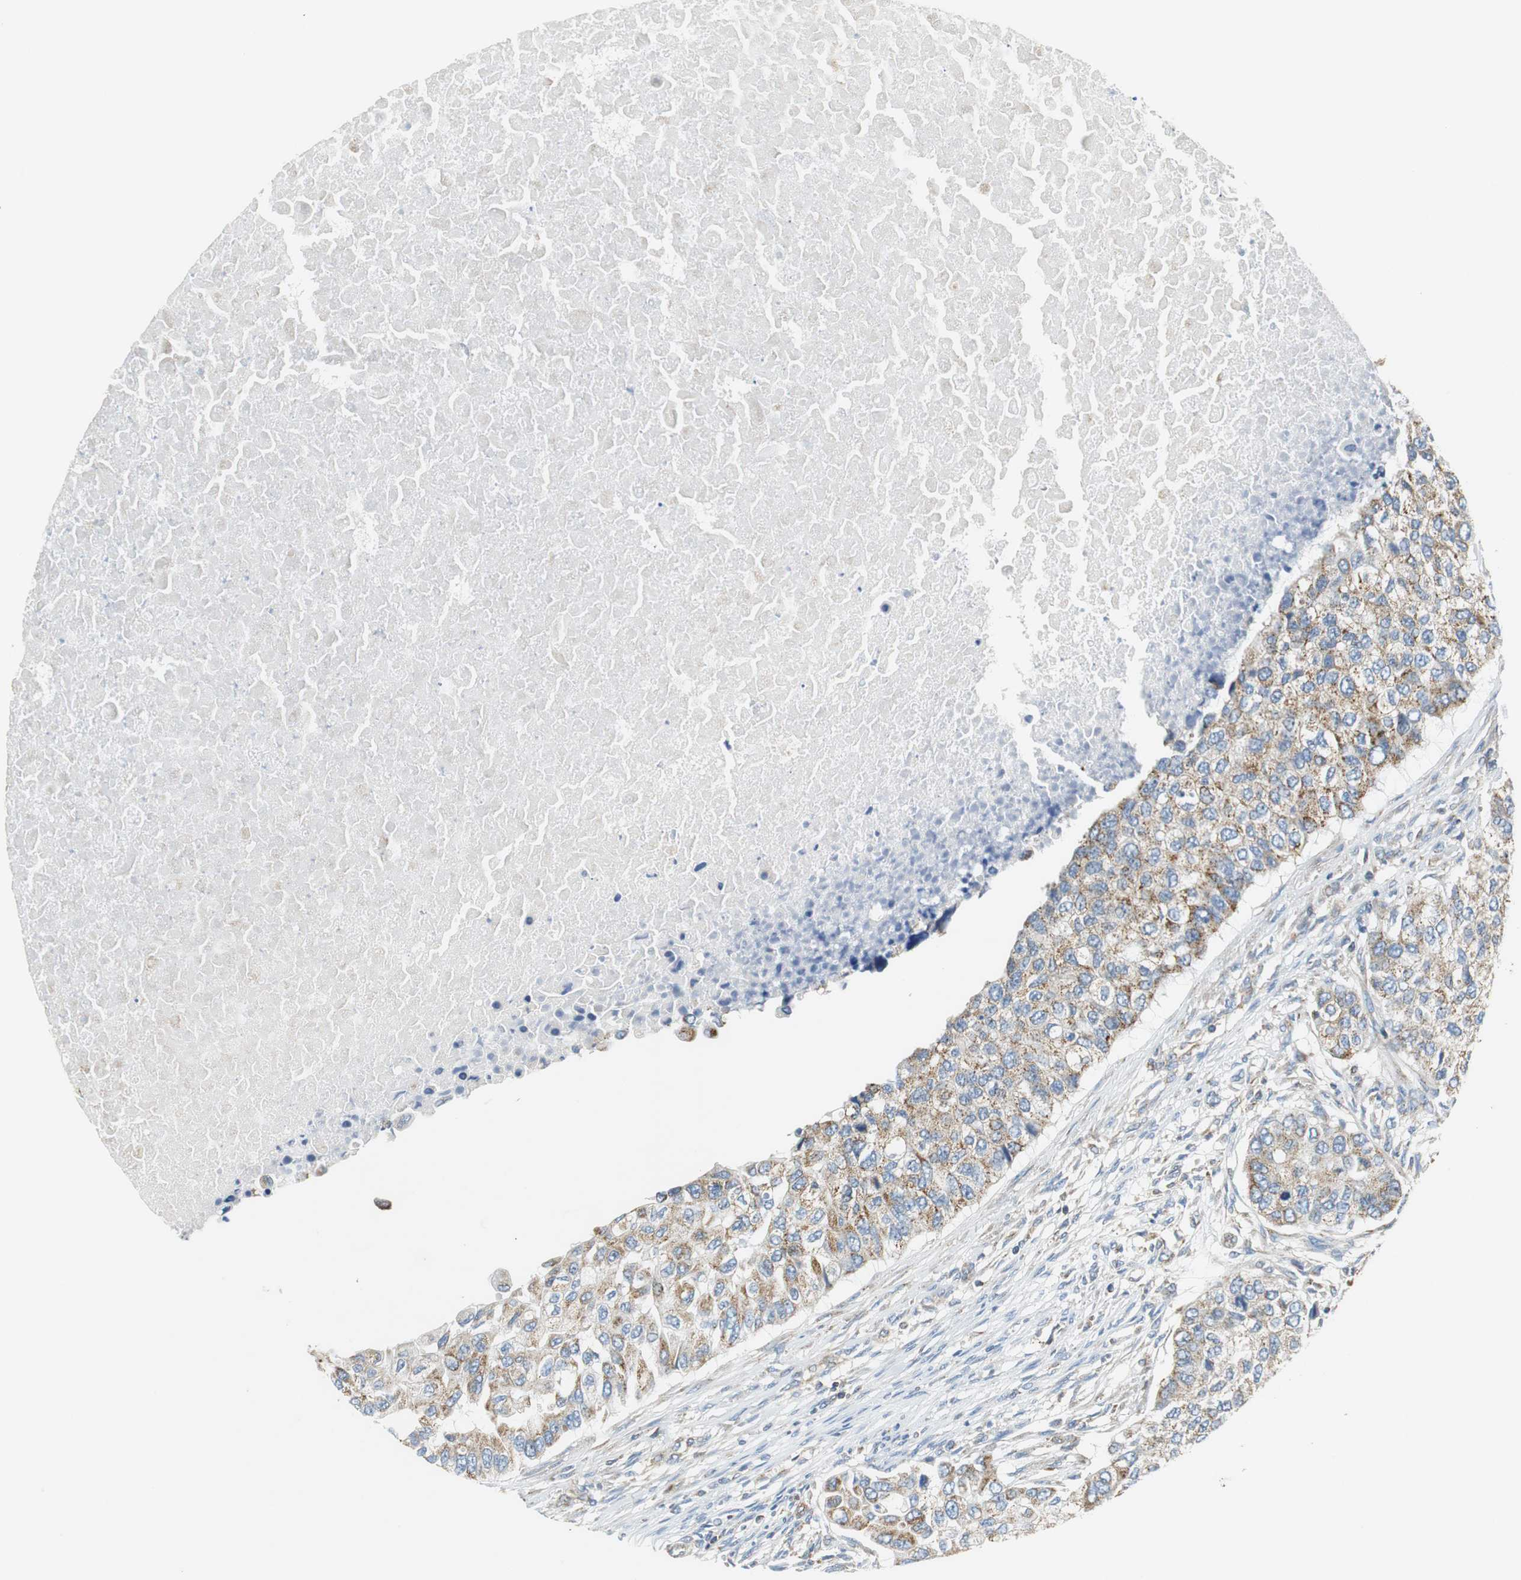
{"staining": {"intensity": "moderate", "quantity": ">75%", "location": "cytoplasmic/membranous"}, "tissue": "breast cancer", "cell_type": "Tumor cells", "image_type": "cancer", "snomed": [{"axis": "morphology", "description": "Normal tissue, NOS"}, {"axis": "morphology", "description": "Duct carcinoma"}, {"axis": "topography", "description": "Breast"}], "caption": "This is an image of immunohistochemistry (IHC) staining of intraductal carcinoma (breast), which shows moderate positivity in the cytoplasmic/membranous of tumor cells.", "gene": "GSTK1", "patient": {"sex": "female", "age": 49}}